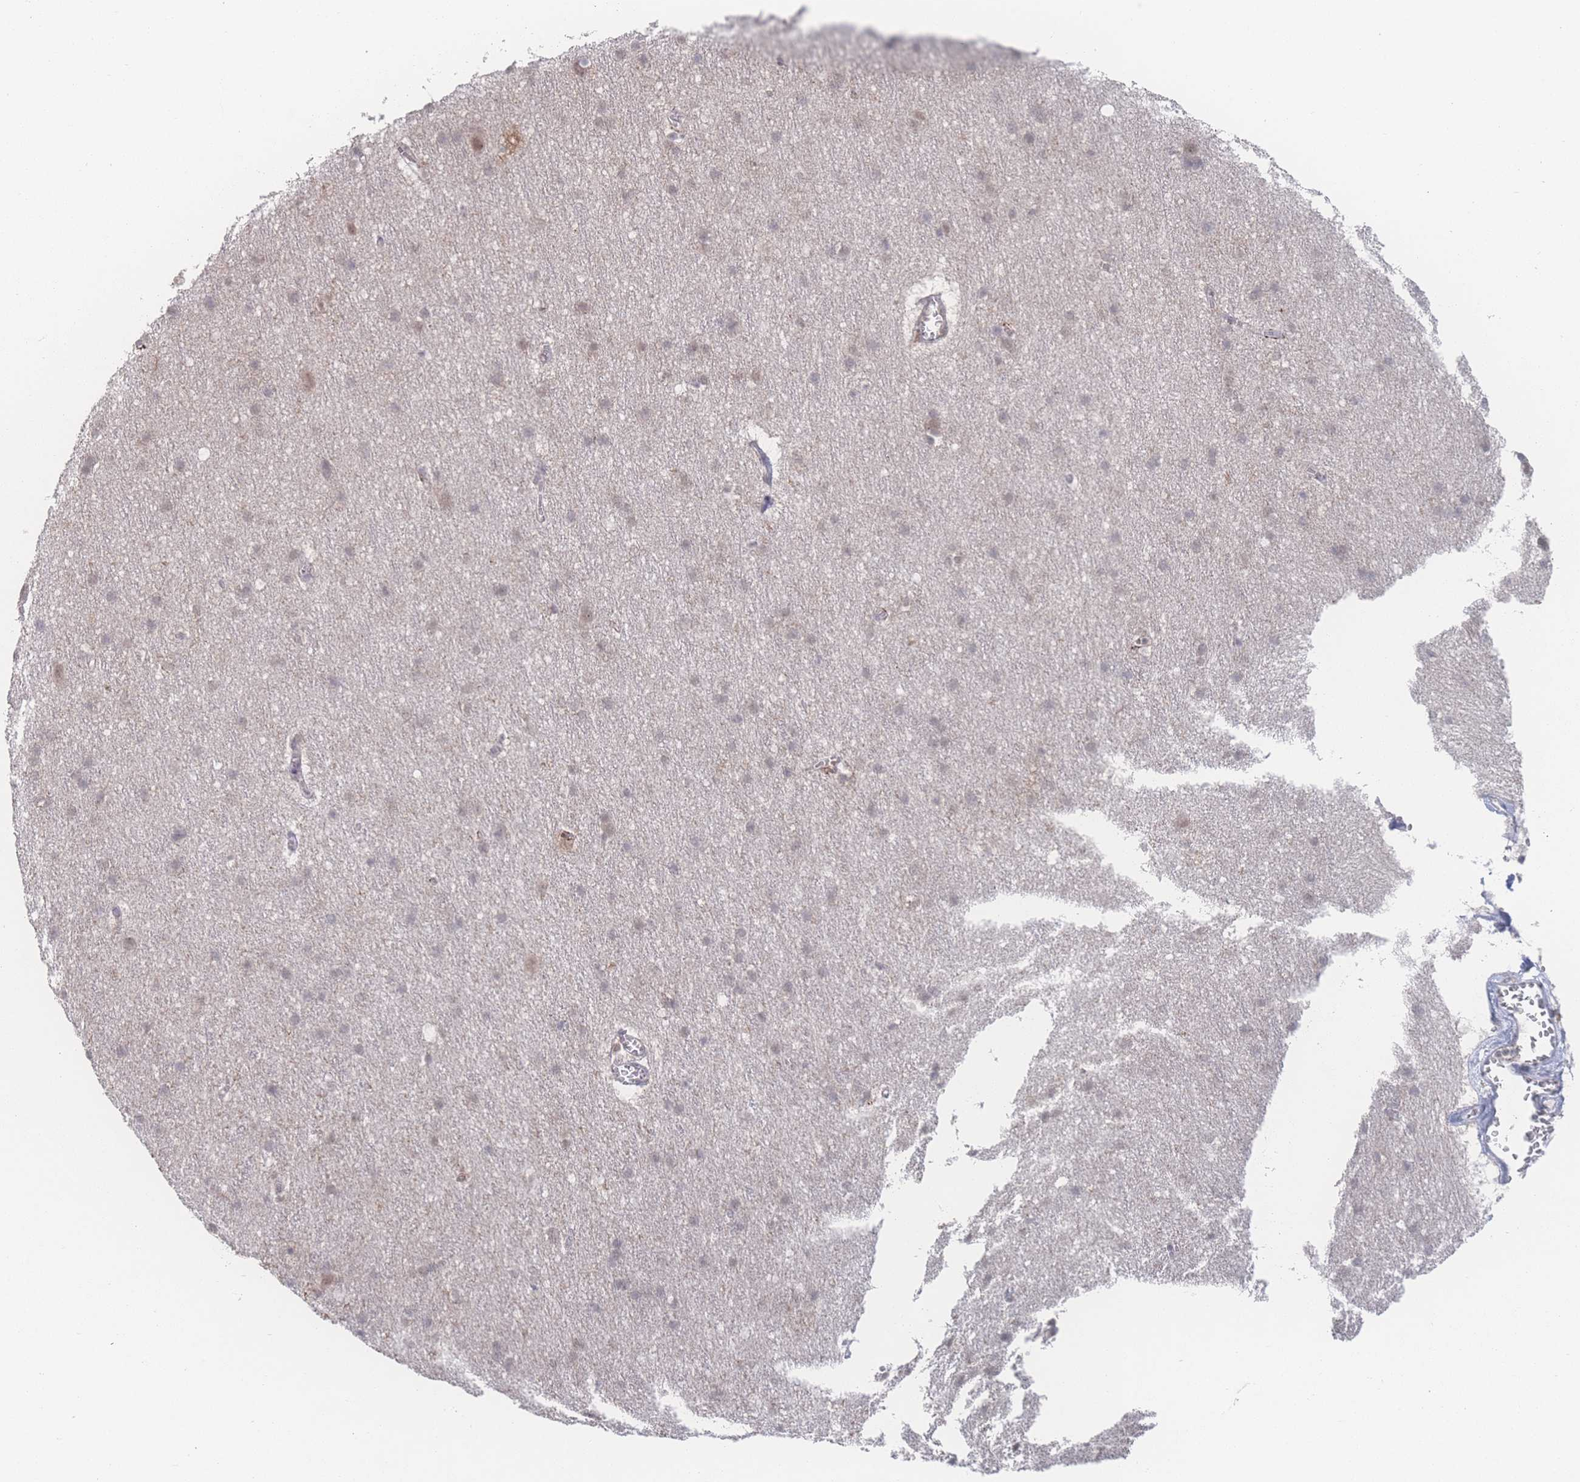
{"staining": {"intensity": "moderate", "quantity": "<25%", "location": "cytoplasmic/membranous"}, "tissue": "cerebral cortex", "cell_type": "Endothelial cells", "image_type": "normal", "snomed": [{"axis": "morphology", "description": "Normal tissue, NOS"}, {"axis": "topography", "description": "Cerebral cortex"}], "caption": "Brown immunohistochemical staining in normal cerebral cortex shows moderate cytoplasmic/membranous positivity in approximately <25% of endothelial cells.", "gene": "NBEAL1", "patient": {"sex": "male", "age": 54}}